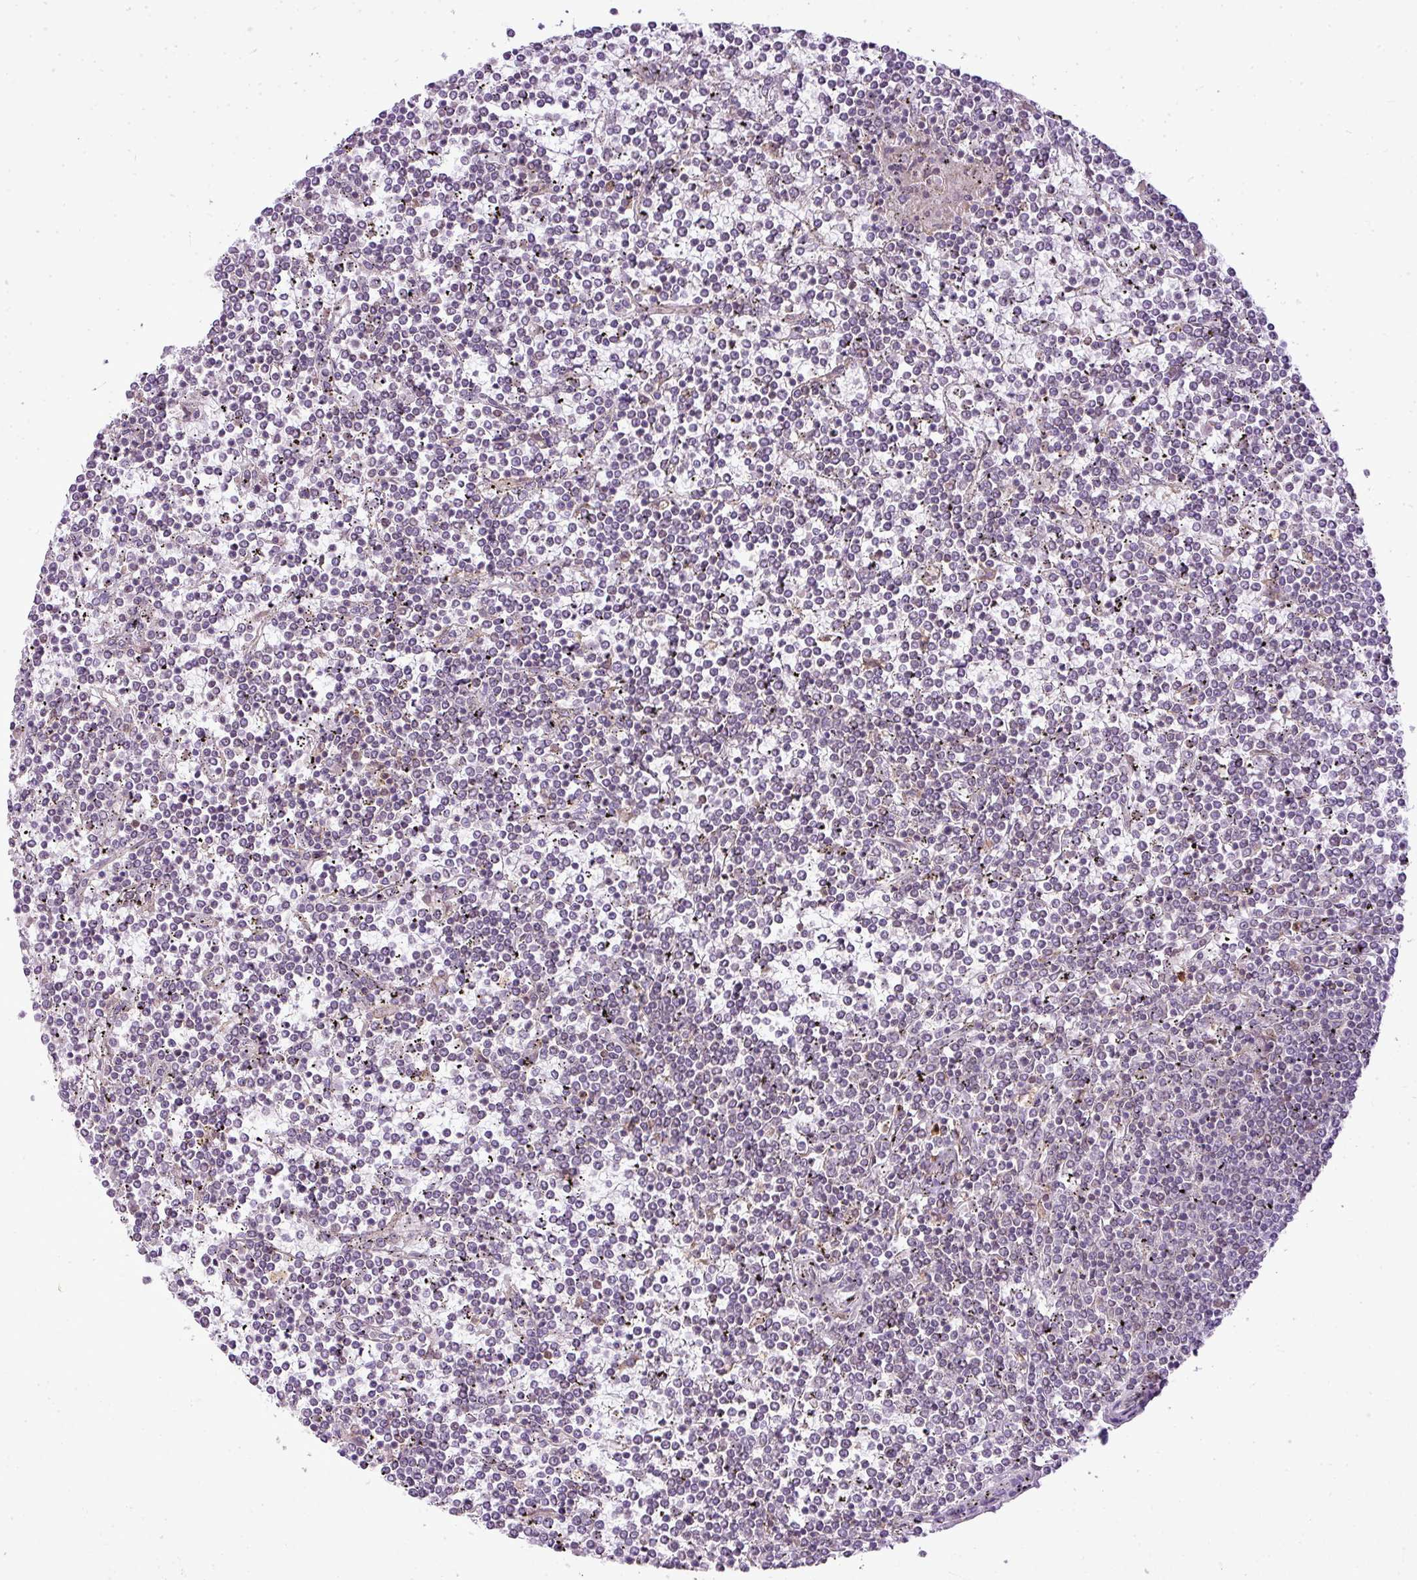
{"staining": {"intensity": "negative", "quantity": "none", "location": "none"}, "tissue": "lymphoma", "cell_type": "Tumor cells", "image_type": "cancer", "snomed": [{"axis": "morphology", "description": "Malignant lymphoma, non-Hodgkin's type, Low grade"}, {"axis": "topography", "description": "Spleen"}], "caption": "This is an immunohistochemistry (IHC) photomicrograph of human low-grade malignant lymphoma, non-Hodgkin's type. There is no expression in tumor cells.", "gene": "COX18", "patient": {"sex": "female", "age": 19}}